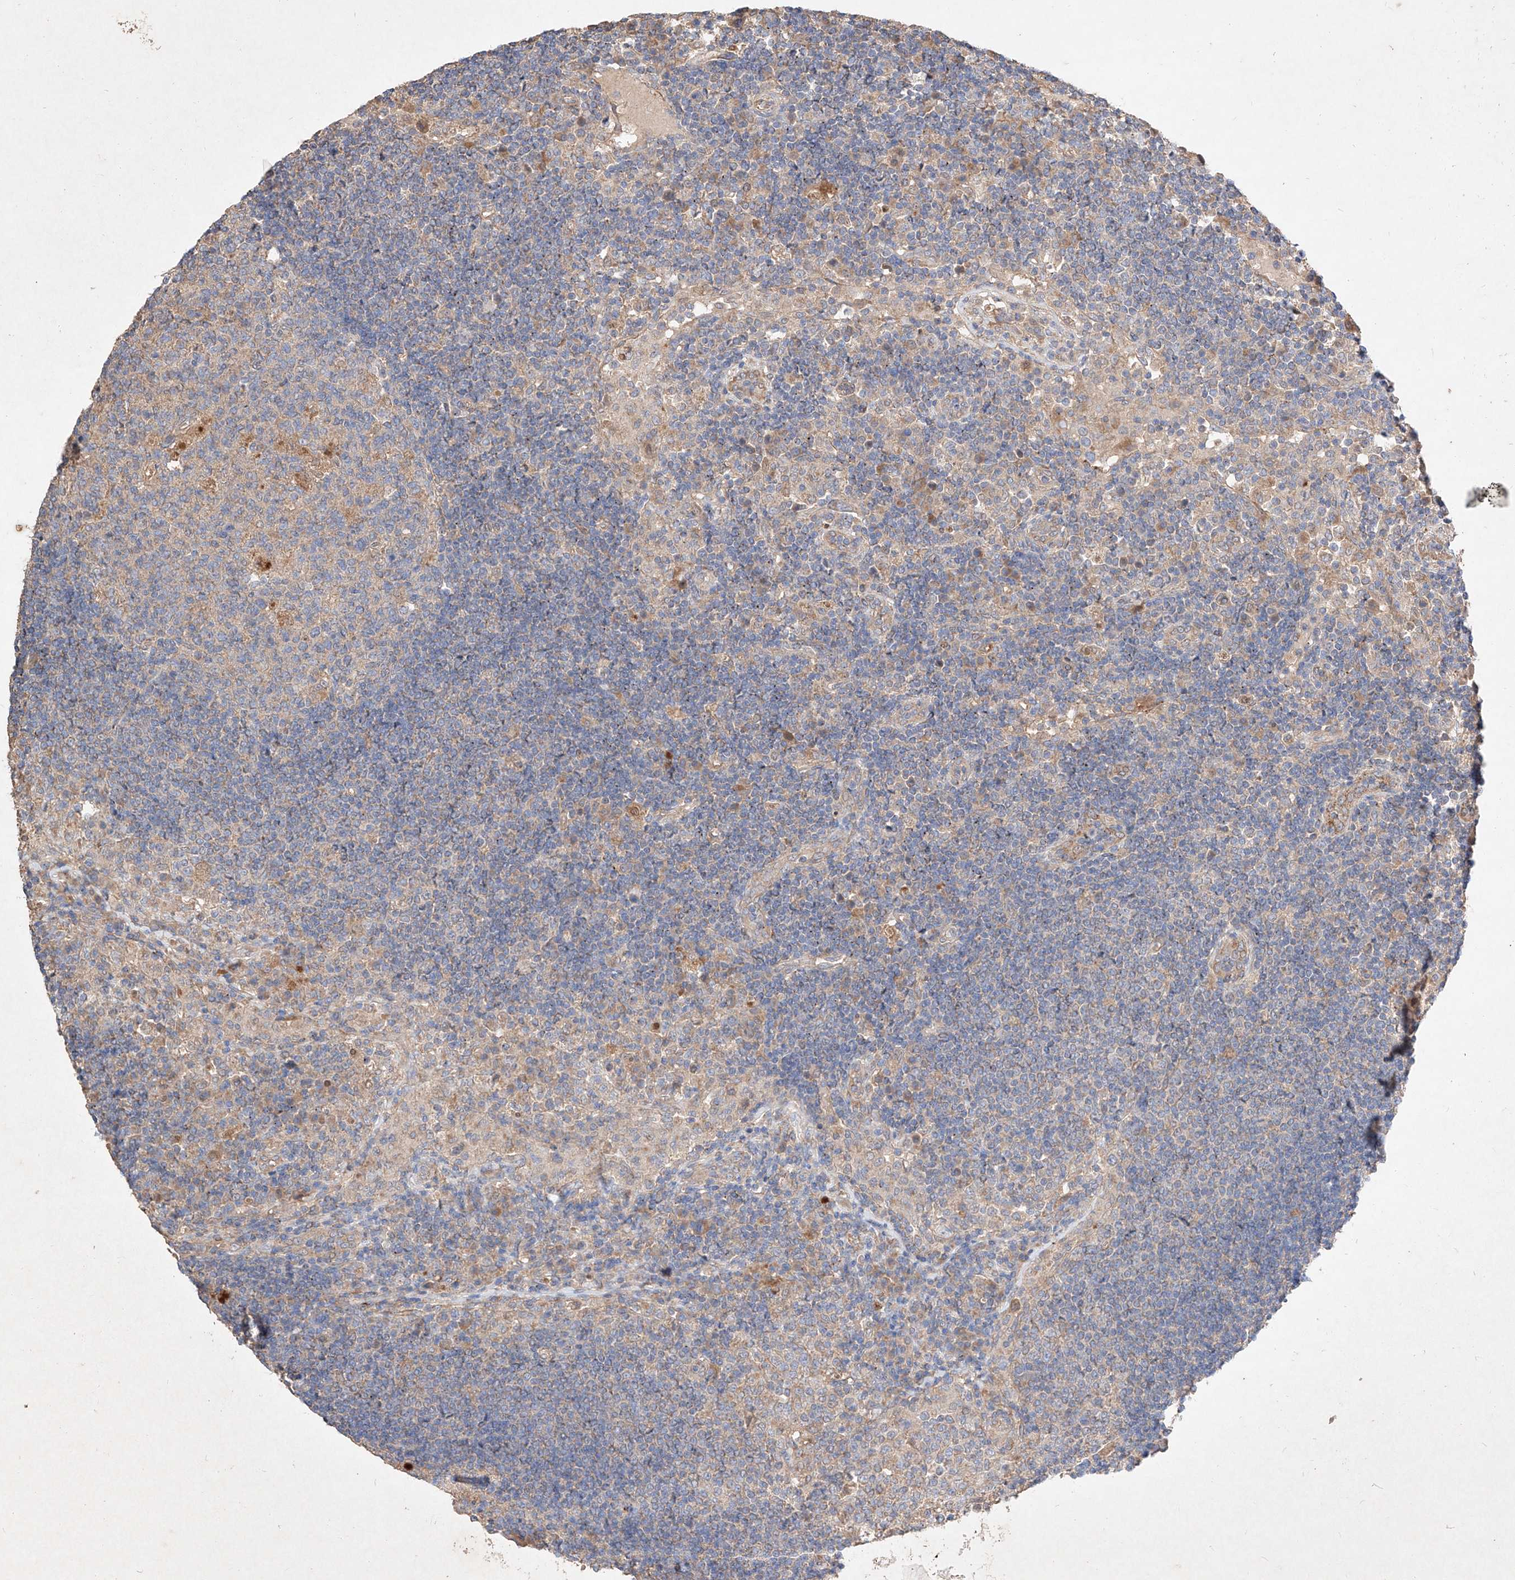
{"staining": {"intensity": "negative", "quantity": "none", "location": "none"}, "tissue": "lymph node", "cell_type": "Germinal center cells", "image_type": "normal", "snomed": [{"axis": "morphology", "description": "Normal tissue, NOS"}, {"axis": "topography", "description": "Lymph node"}], "caption": "Immunohistochemistry of unremarkable human lymph node demonstrates no staining in germinal center cells.", "gene": "C6orf62", "patient": {"sex": "female", "age": 53}}